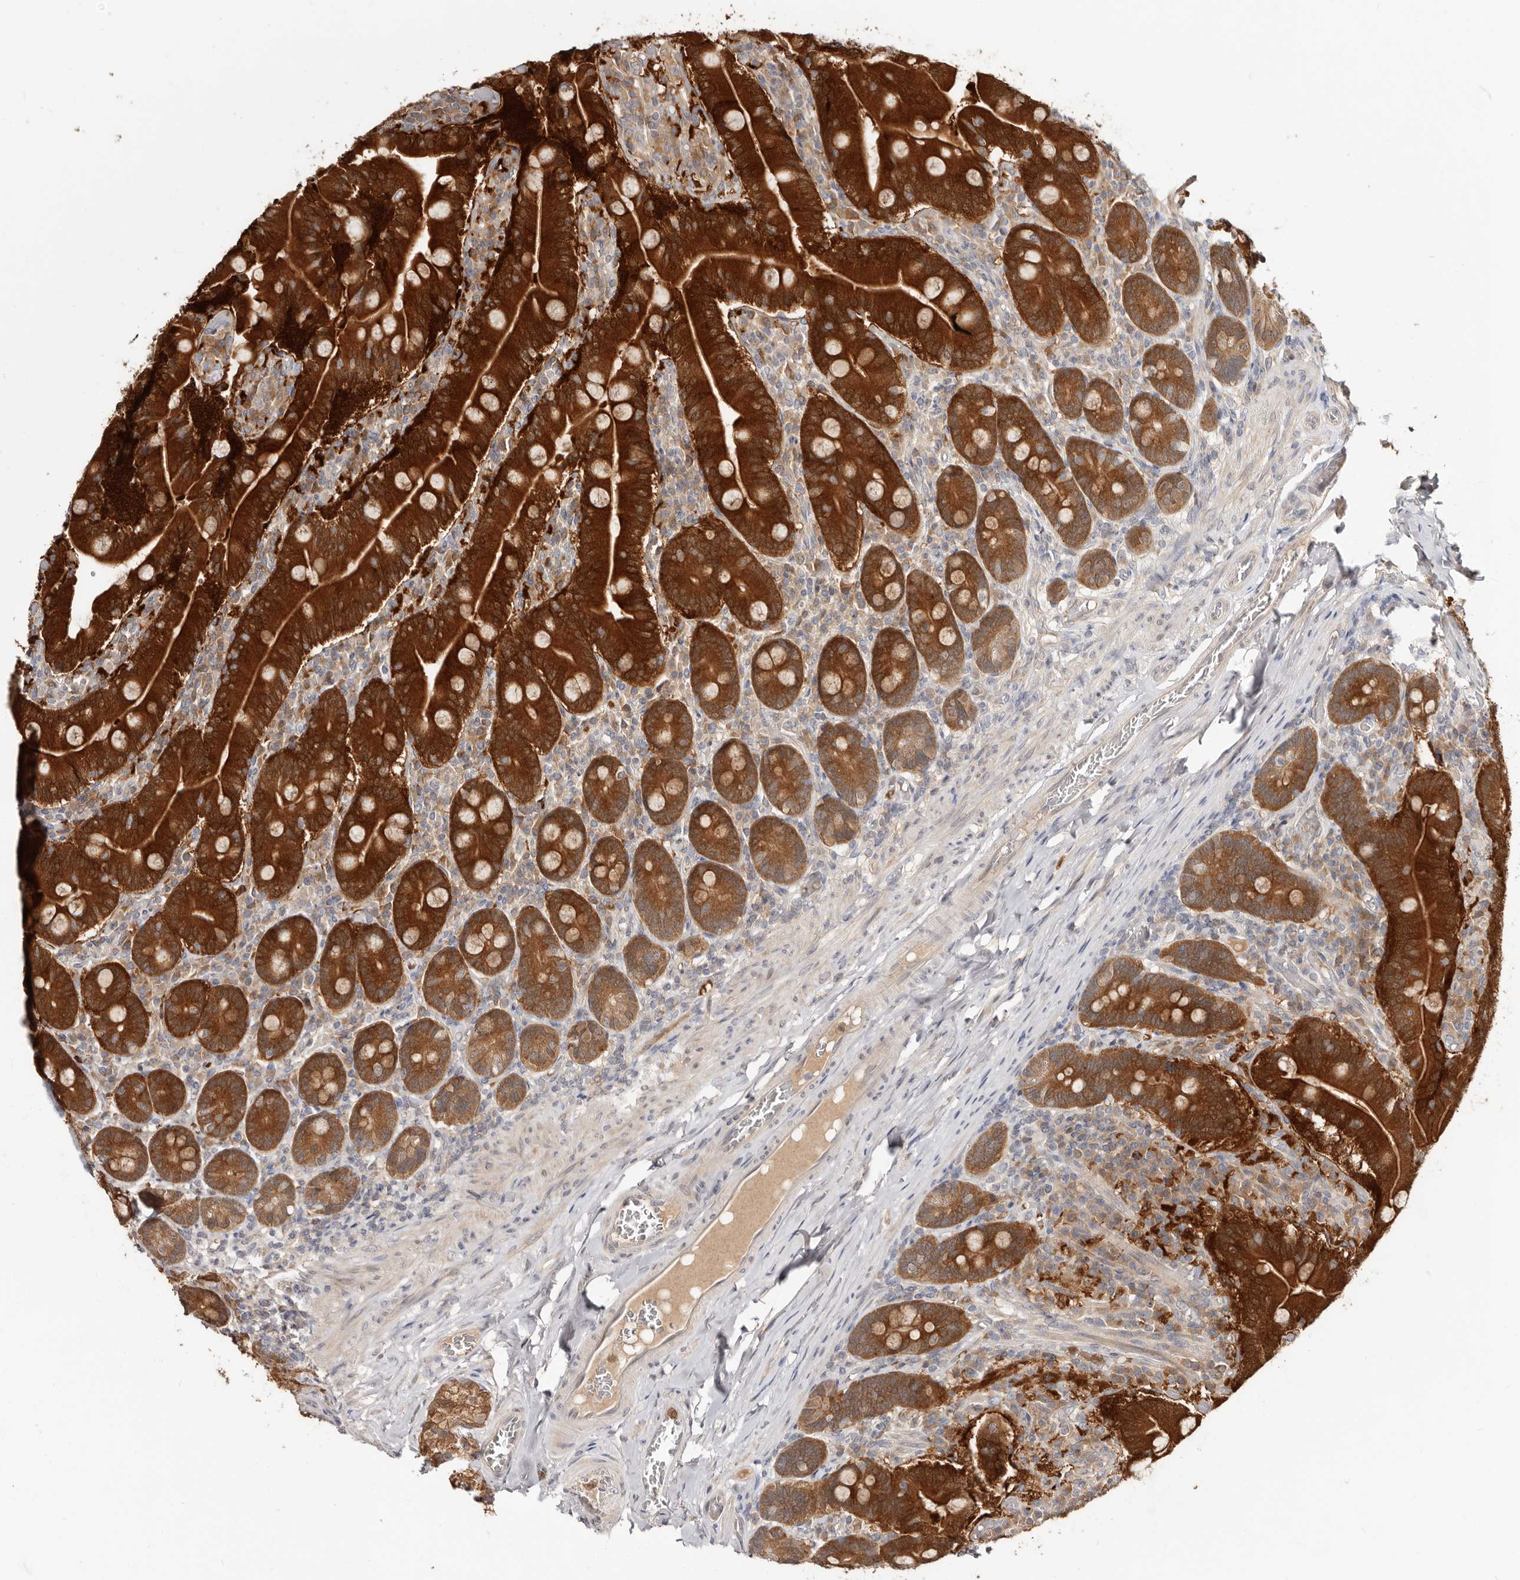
{"staining": {"intensity": "strong", "quantity": ">75%", "location": "cytoplasmic/membranous"}, "tissue": "duodenum", "cell_type": "Glandular cells", "image_type": "normal", "snomed": [{"axis": "morphology", "description": "Normal tissue, NOS"}, {"axis": "topography", "description": "Duodenum"}], "caption": "Immunohistochemistry (IHC) (DAB) staining of normal human duodenum shows strong cytoplasmic/membranous protein staining in about >75% of glandular cells.", "gene": "BCL2L15", "patient": {"sex": "female", "age": 62}}